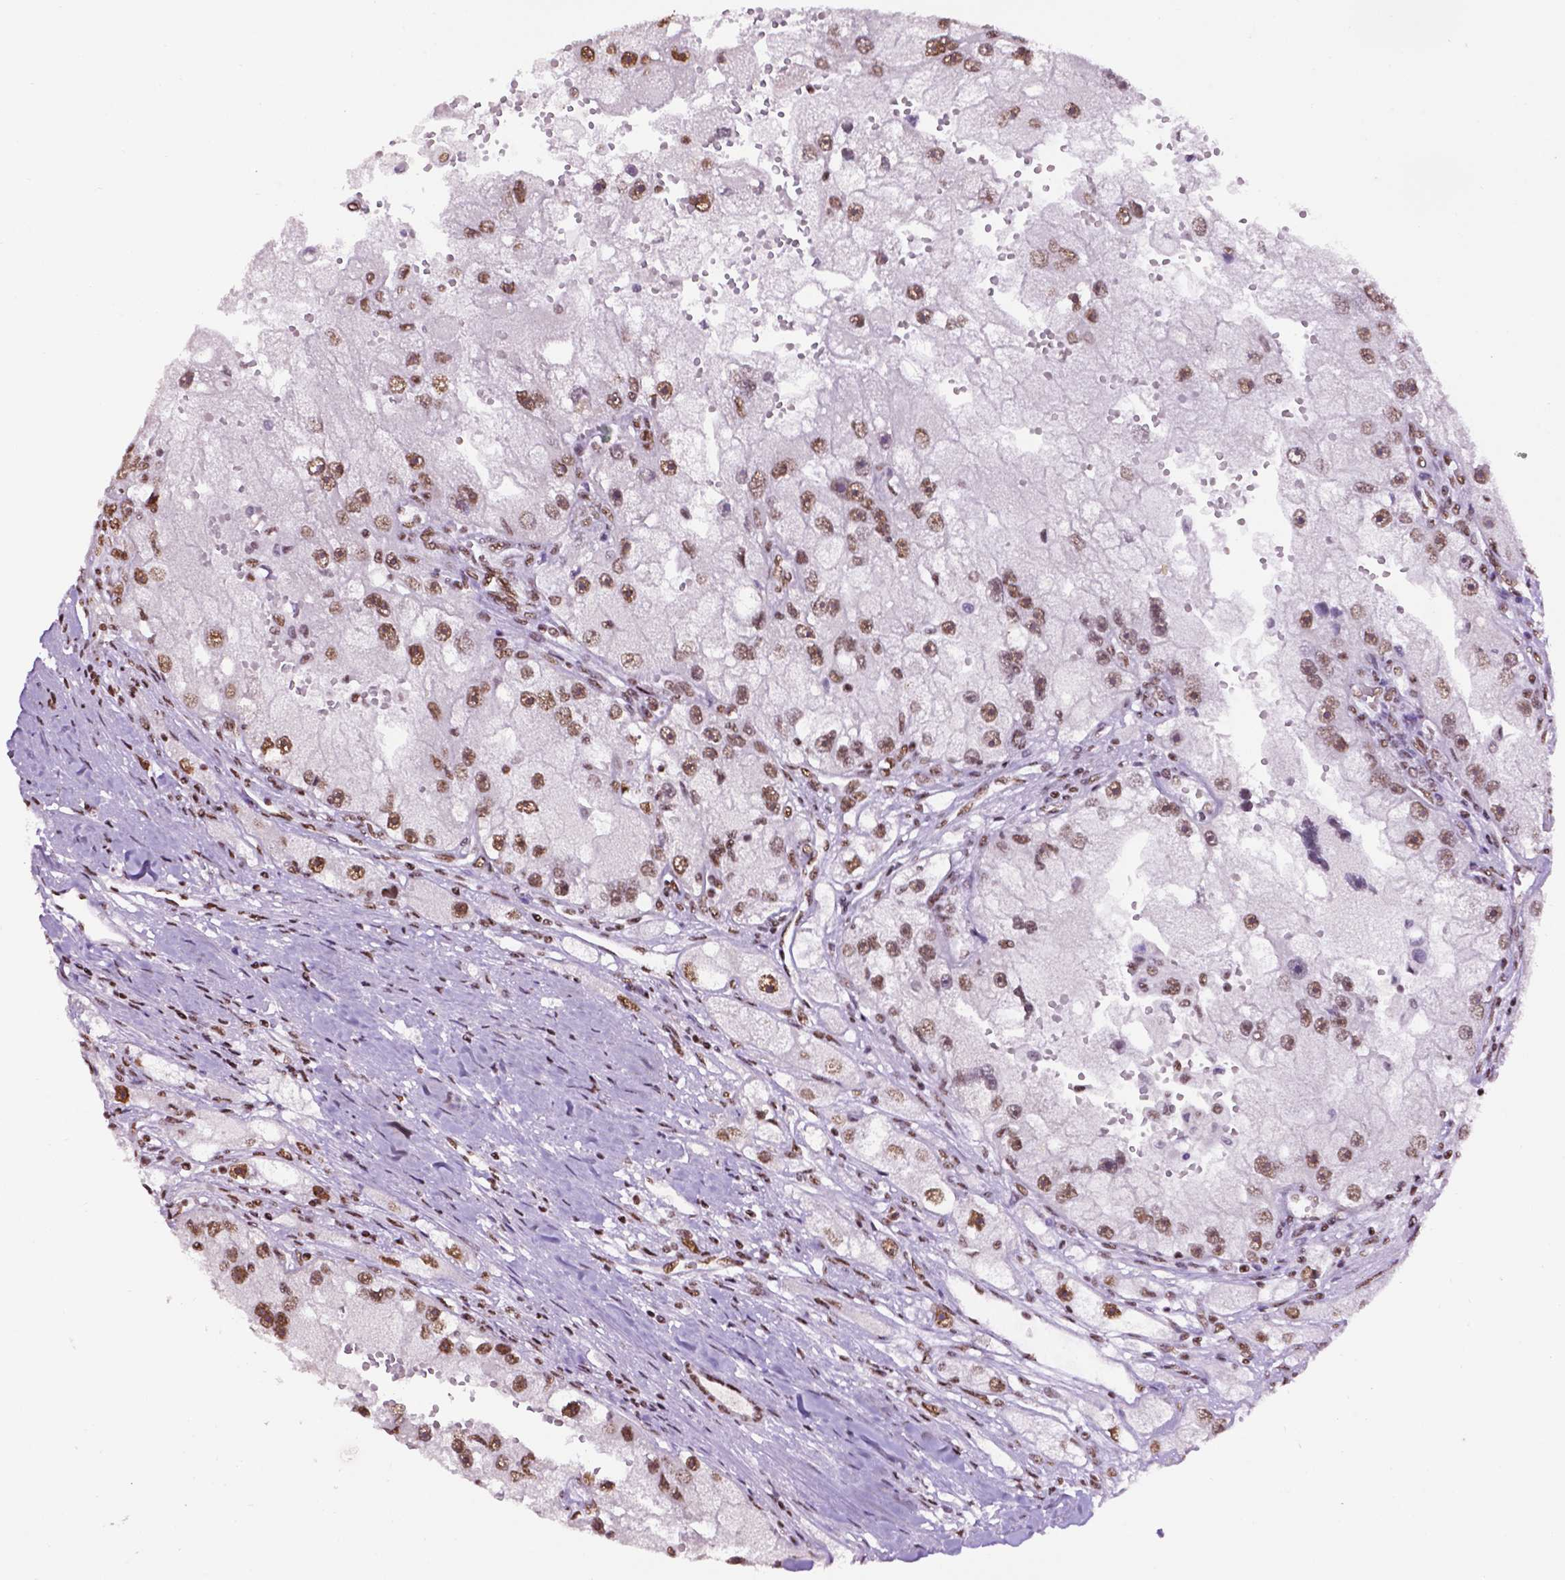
{"staining": {"intensity": "moderate", "quantity": ">75%", "location": "nuclear"}, "tissue": "renal cancer", "cell_type": "Tumor cells", "image_type": "cancer", "snomed": [{"axis": "morphology", "description": "Adenocarcinoma, NOS"}, {"axis": "topography", "description": "Kidney"}], "caption": "The immunohistochemical stain labels moderate nuclear staining in tumor cells of renal cancer tissue.", "gene": "CCAR2", "patient": {"sex": "male", "age": 63}}